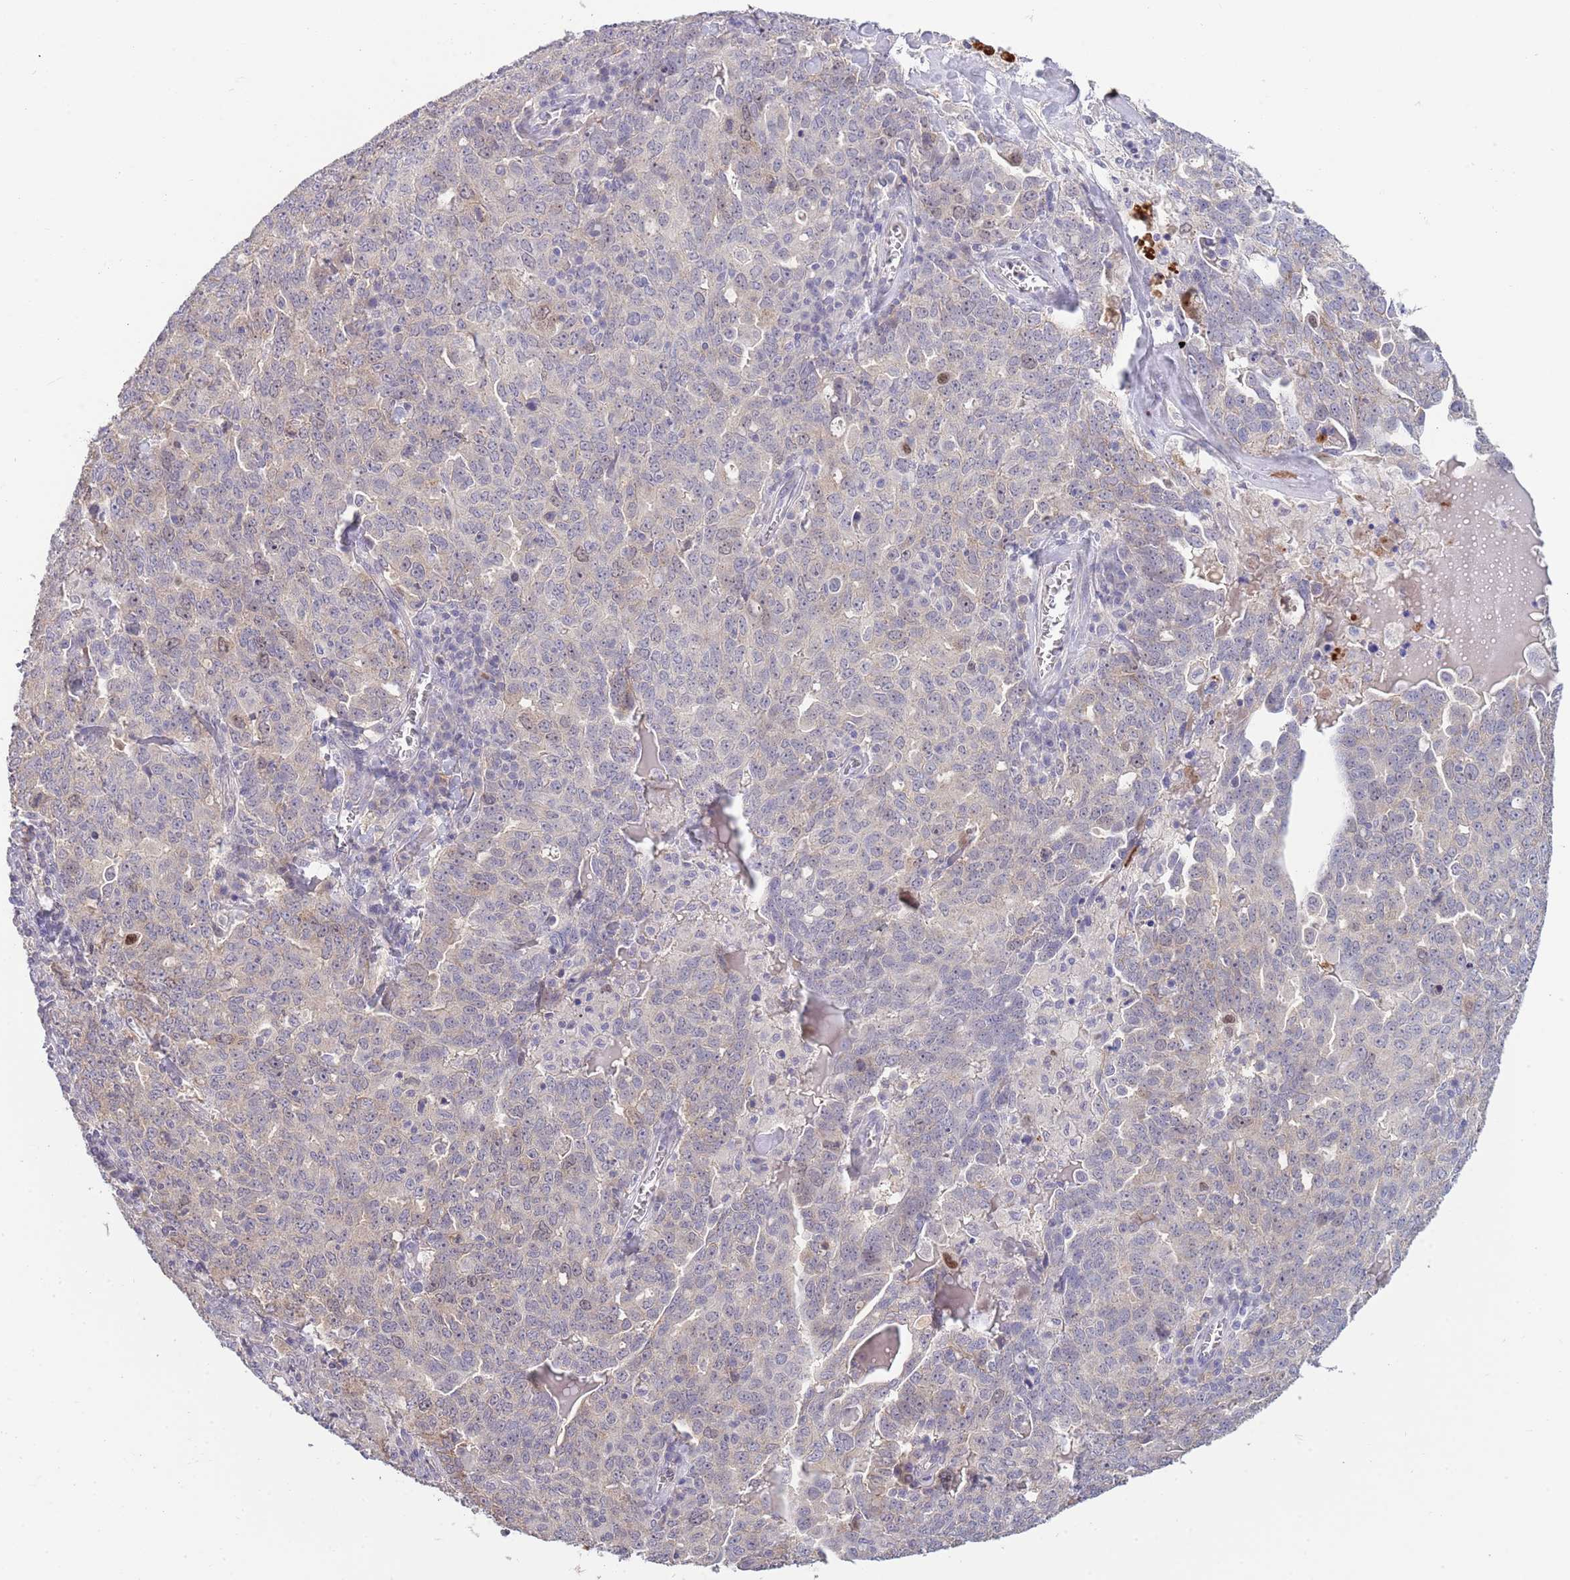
{"staining": {"intensity": "weak", "quantity": "<25%", "location": "nuclear"}, "tissue": "ovarian cancer", "cell_type": "Tumor cells", "image_type": "cancer", "snomed": [{"axis": "morphology", "description": "Carcinoma, endometroid"}, {"axis": "topography", "description": "Ovary"}], "caption": "Immunohistochemistry micrograph of neoplastic tissue: endometroid carcinoma (ovarian) stained with DAB exhibits no significant protein expression in tumor cells.", "gene": "PIMREG", "patient": {"sex": "female", "age": 62}}